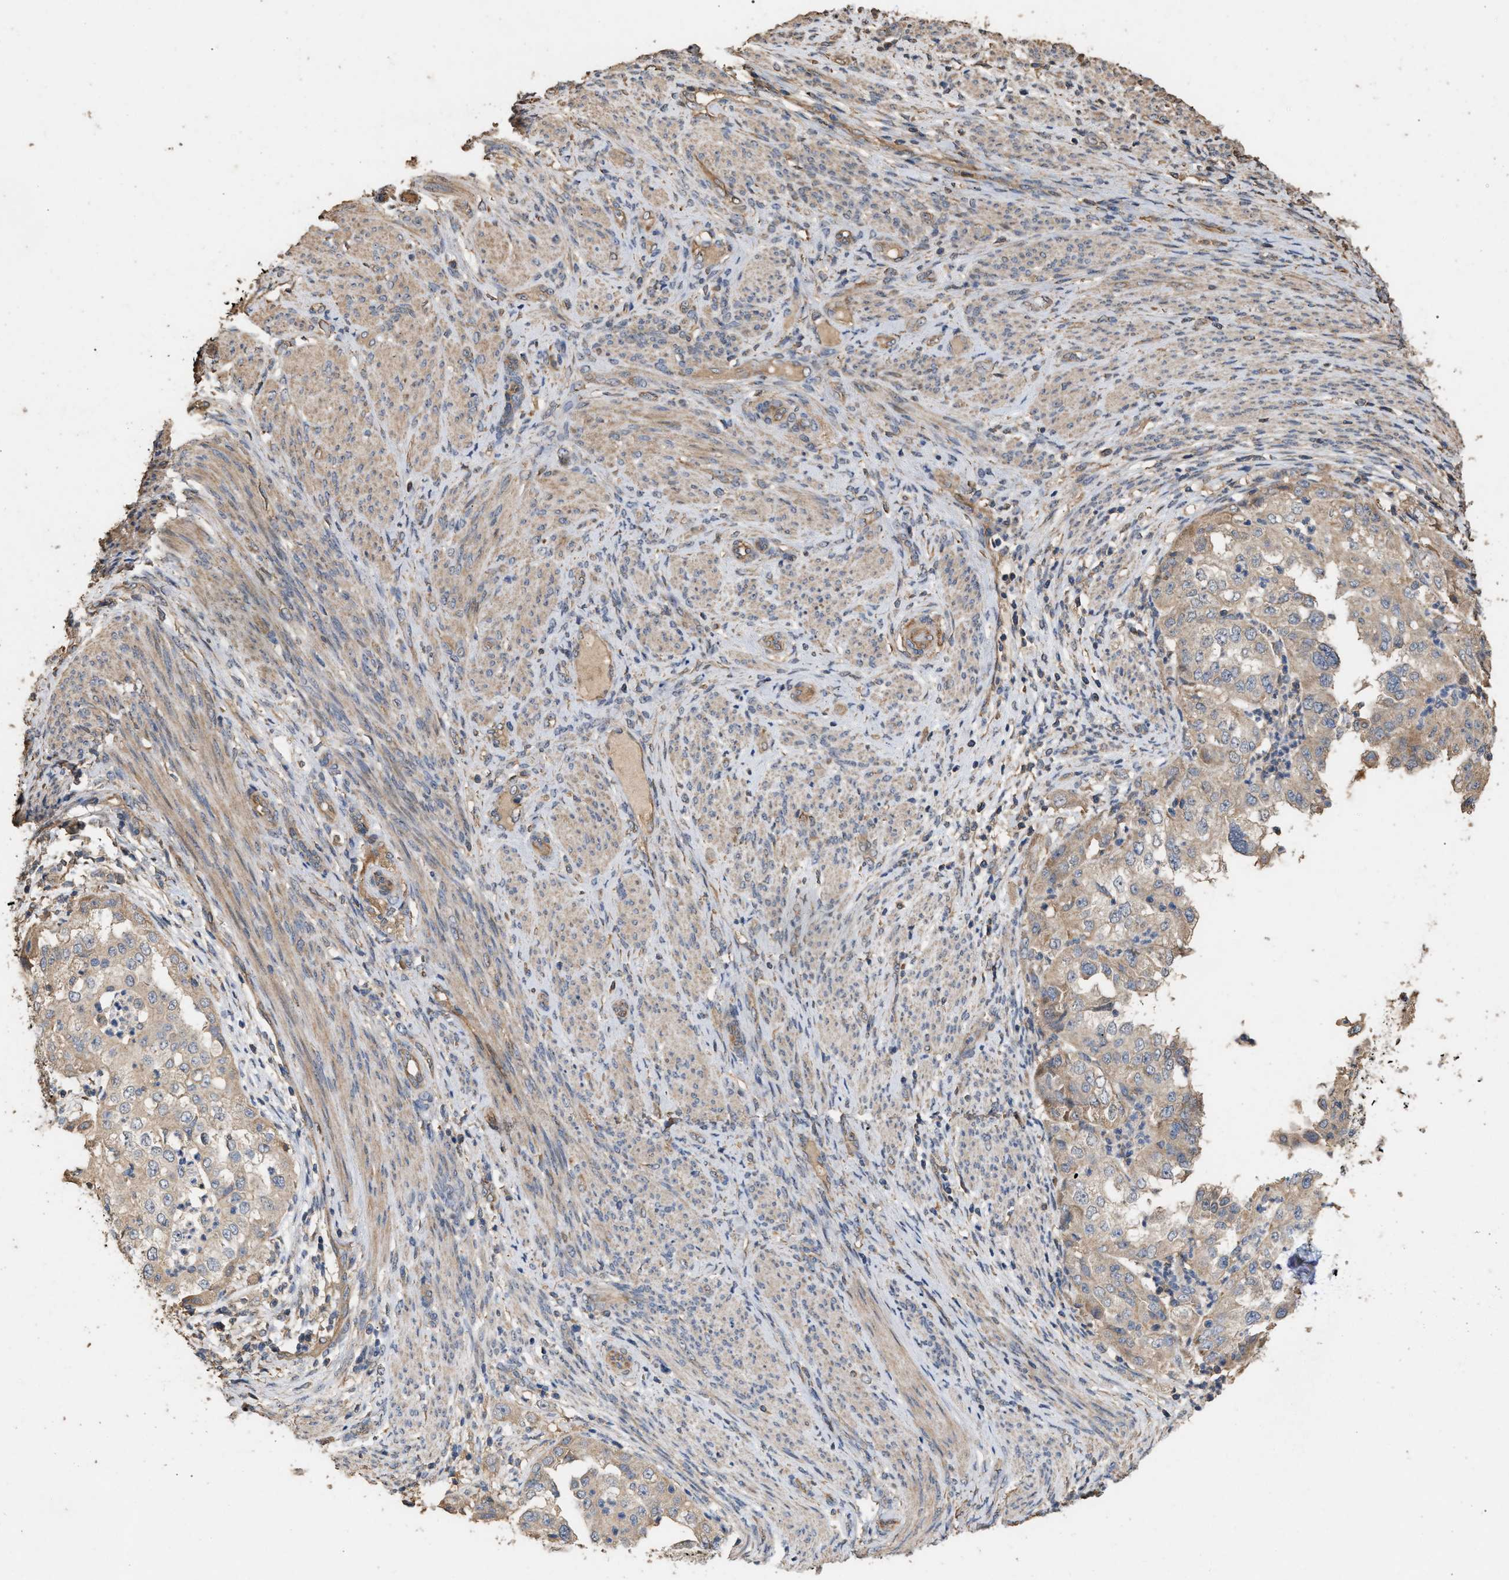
{"staining": {"intensity": "weak", "quantity": ">75%", "location": "cytoplasmic/membranous"}, "tissue": "endometrial cancer", "cell_type": "Tumor cells", "image_type": "cancer", "snomed": [{"axis": "morphology", "description": "Adenocarcinoma, NOS"}, {"axis": "topography", "description": "Endometrium"}], "caption": "About >75% of tumor cells in adenocarcinoma (endometrial) display weak cytoplasmic/membranous protein positivity as visualized by brown immunohistochemical staining.", "gene": "HTRA3", "patient": {"sex": "female", "age": 85}}